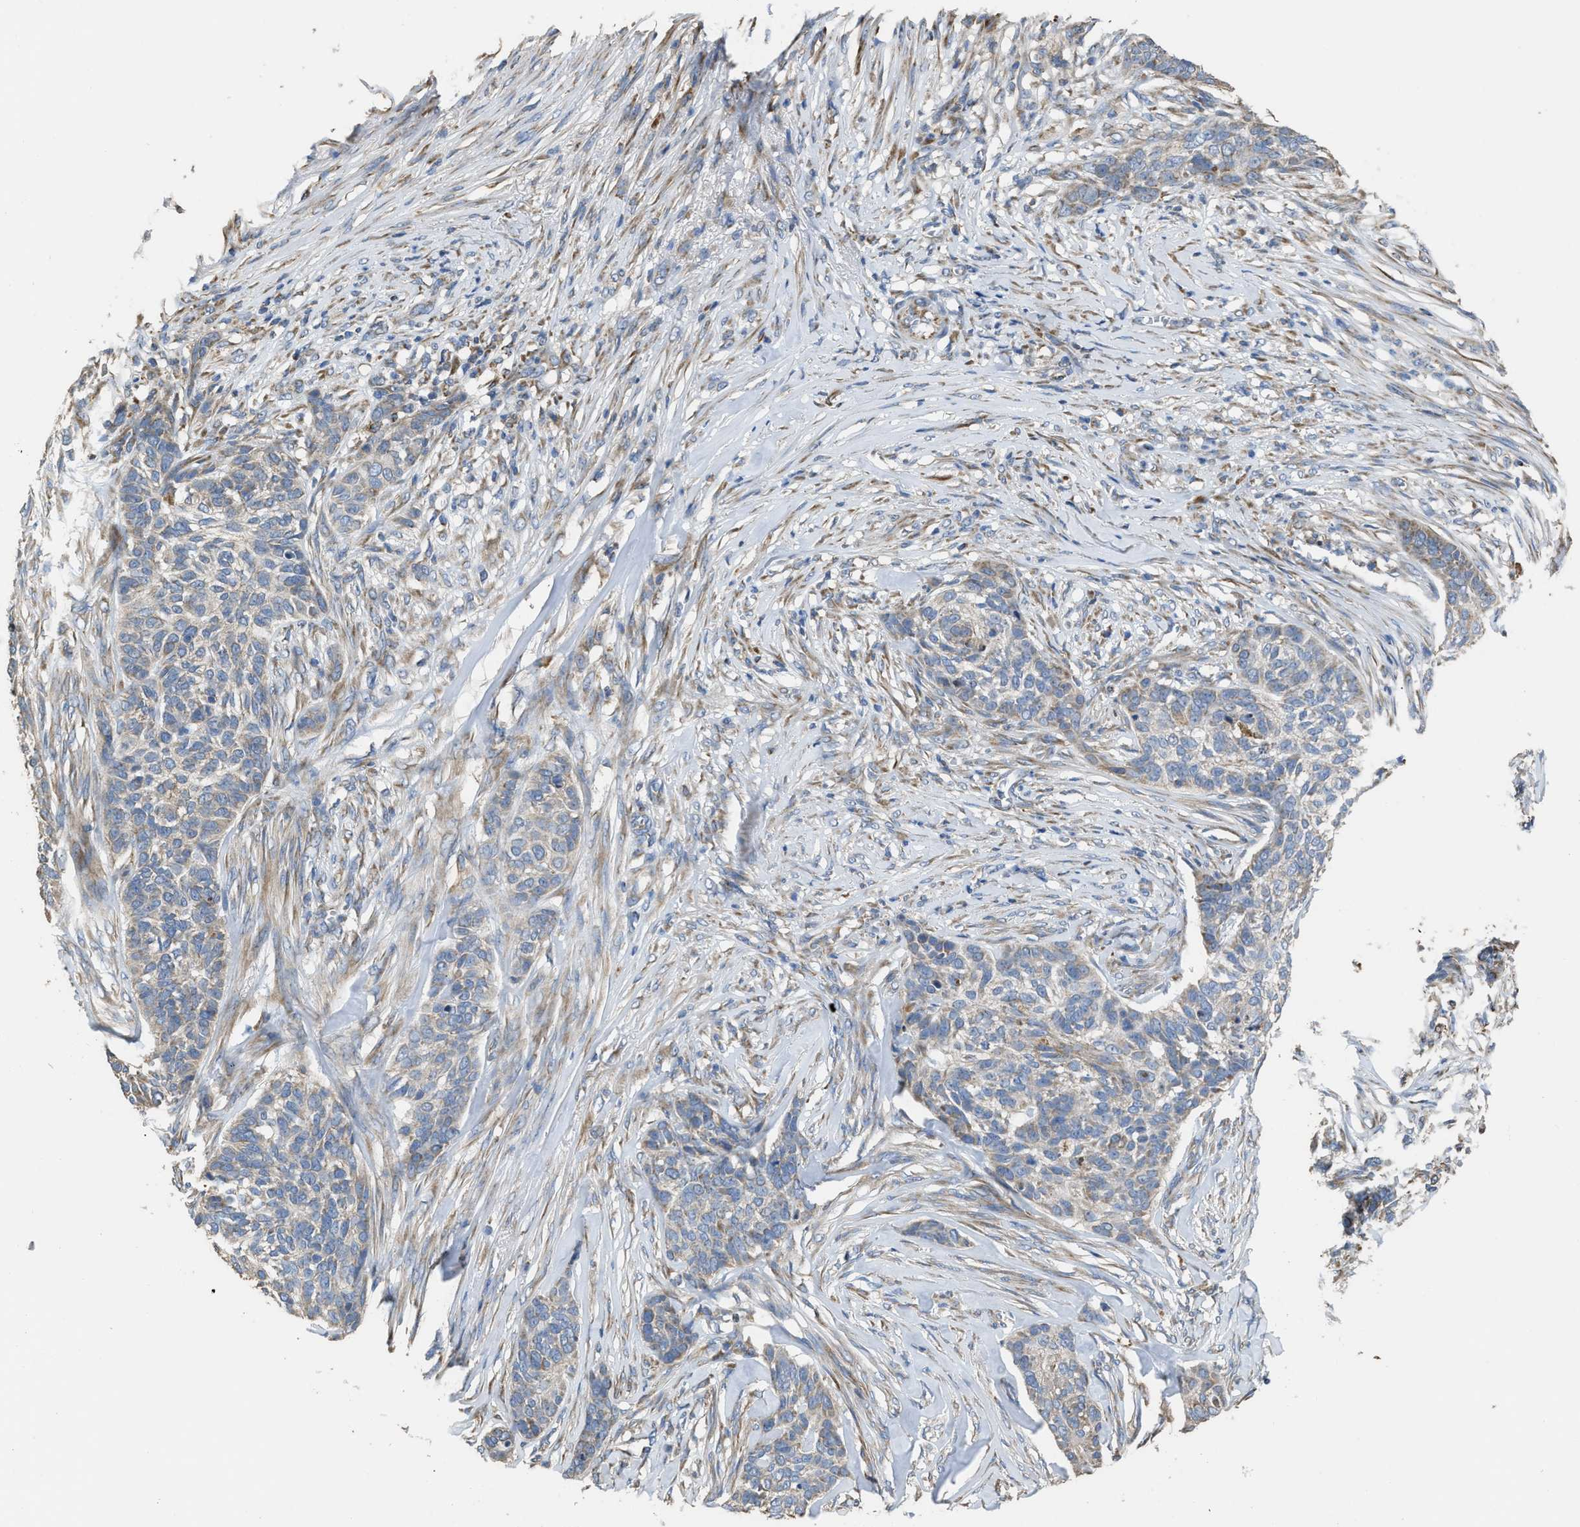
{"staining": {"intensity": "negative", "quantity": "none", "location": "none"}, "tissue": "skin cancer", "cell_type": "Tumor cells", "image_type": "cancer", "snomed": [{"axis": "morphology", "description": "Basal cell carcinoma"}, {"axis": "topography", "description": "Skin"}], "caption": "This is an IHC image of human skin cancer (basal cell carcinoma). There is no positivity in tumor cells.", "gene": "AK2", "patient": {"sex": "male", "age": 85}}